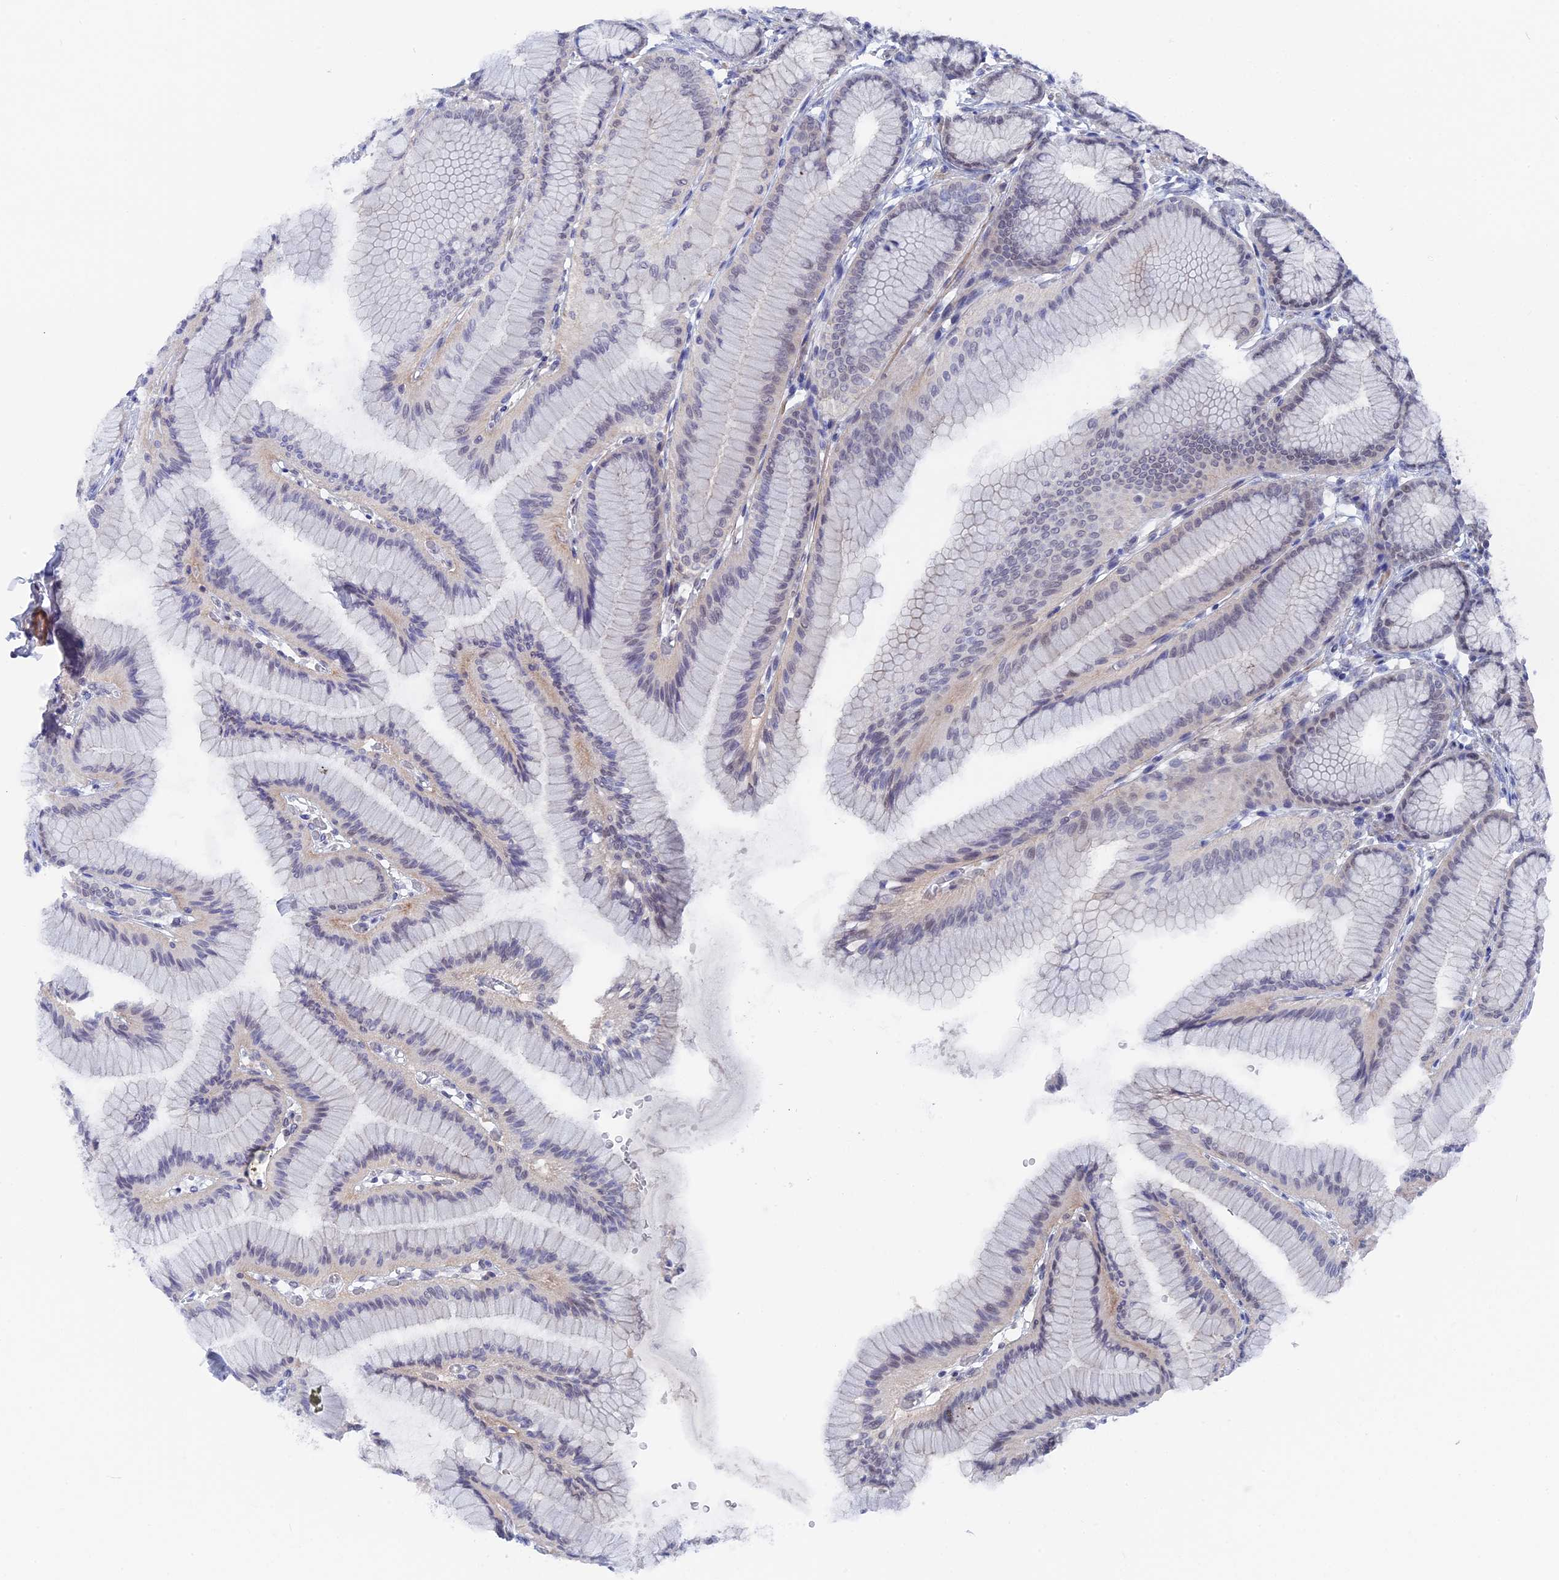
{"staining": {"intensity": "moderate", "quantity": "<25%", "location": "nuclear"}, "tissue": "stomach", "cell_type": "Glandular cells", "image_type": "normal", "snomed": [{"axis": "morphology", "description": "Normal tissue, NOS"}, {"axis": "morphology", "description": "Adenocarcinoma, NOS"}, {"axis": "morphology", "description": "Adenocarcinoma, High grade"}, {"axis": "topography", "description": "Stomach, upper"}, {"axis": "topography", "description": "Stomach"}], "caption": "IHC image of normal stomach: stomach stained using immunohistochemistry shows low levels of moderate protein expression localized specifically in the nuclear of glandular cells, appearing as a nuclear brown color.", "gene": "BRD2", "patient": {"sex": "female", "age": 65}}